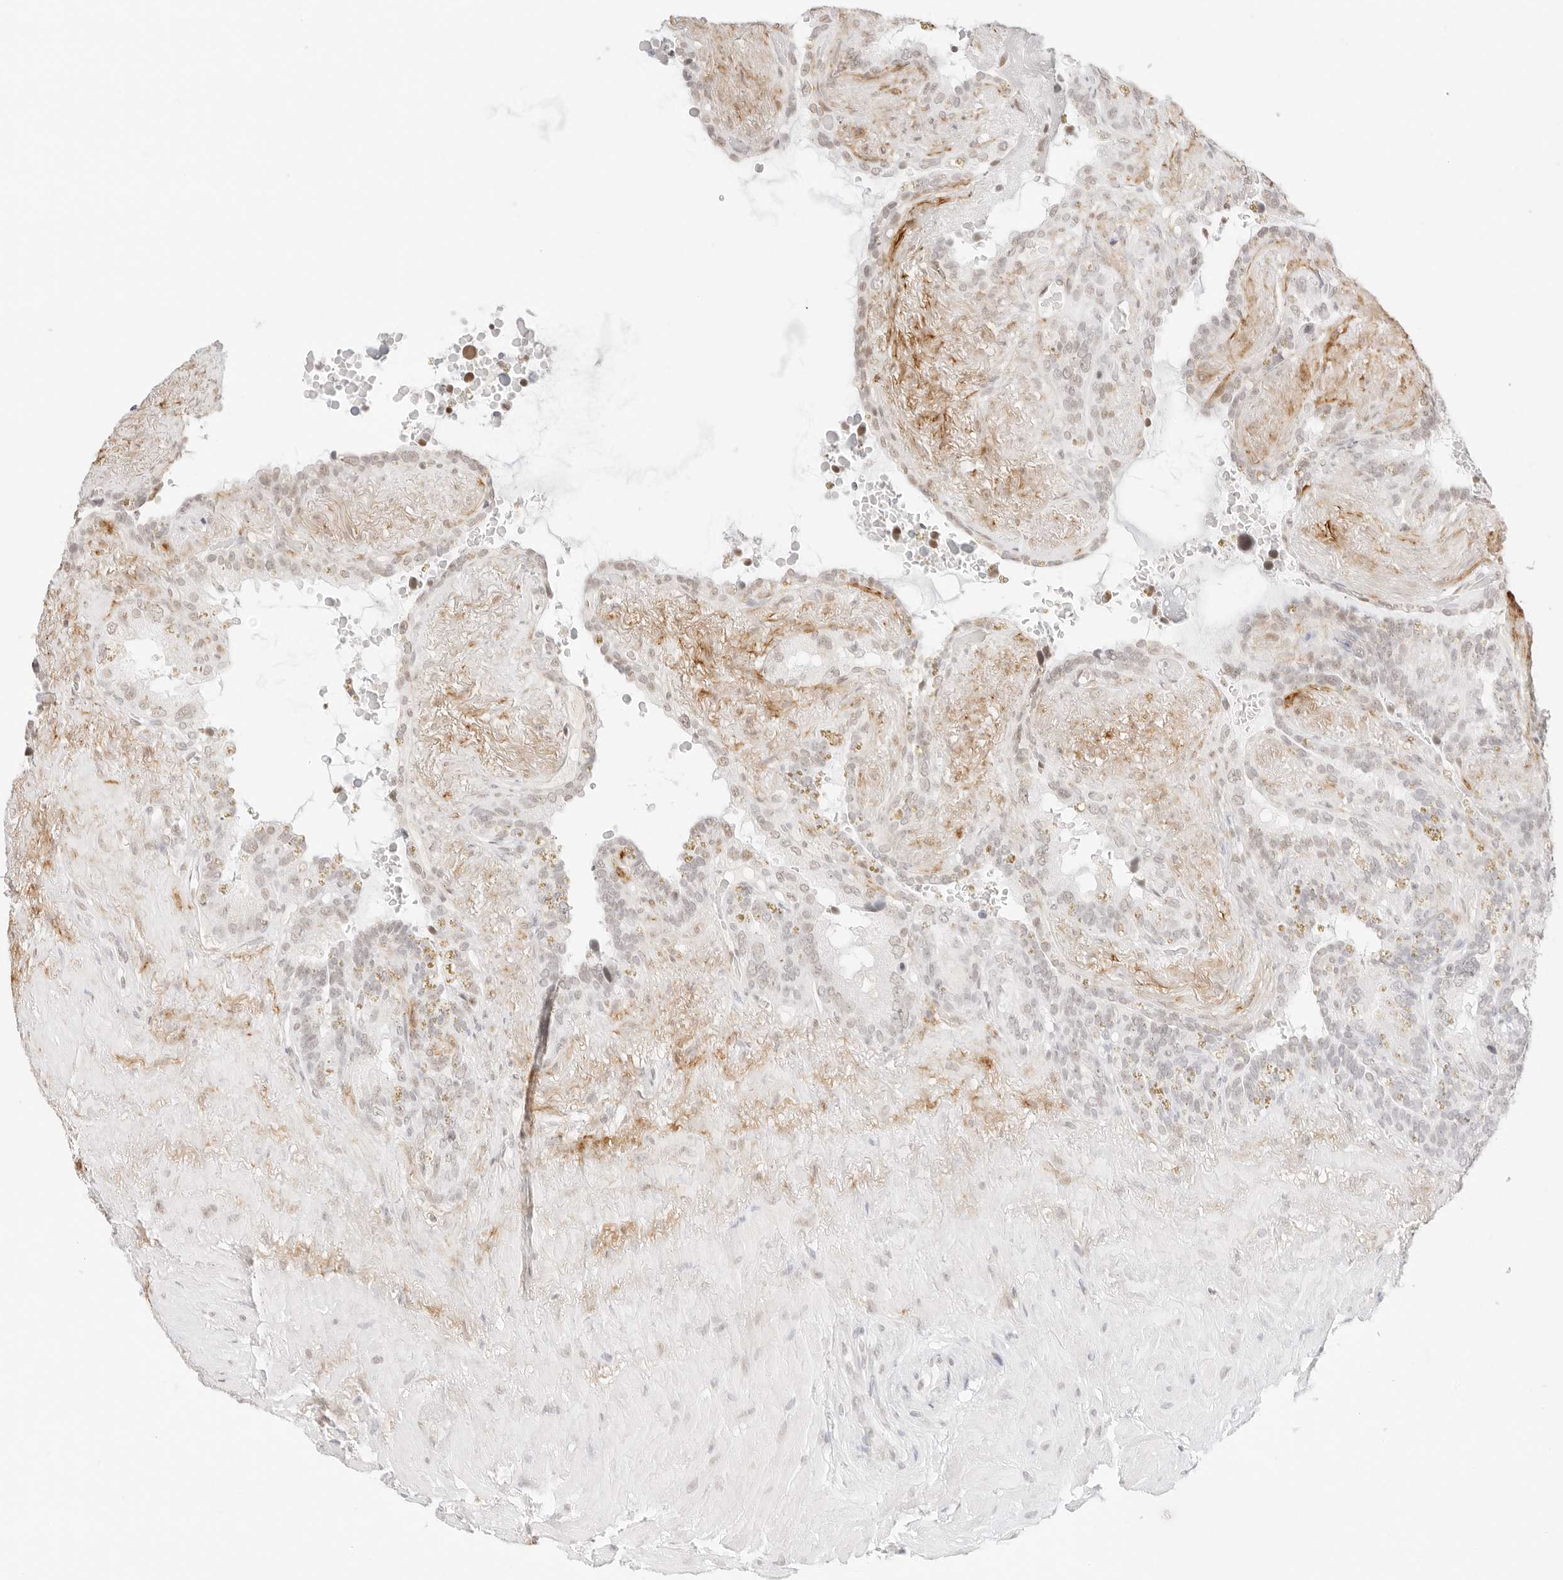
{"staining": {"intensity": "negative", "quantity": "none", "location": "none"}, "tissue": "seminal vesicle", "cell_type": "Glandular cells", "image_type": "normal", "snomed": [{"axis": "morphology", "description": "Normal tissue, NOS"}, {"axis": "topography", "description": "Seminal veicle"}], "caption": "Immunohistochemistry (IHC) of unremarkable human seminal vesicle displays no positivity in glandular cells. (DAB (3,3'-diaminobenzidine) immunohistochemistry visualized using brightfield microscopy, high magnification).", "gene": "FBLN5", "patient": {"sex": "male", "age": 80}}